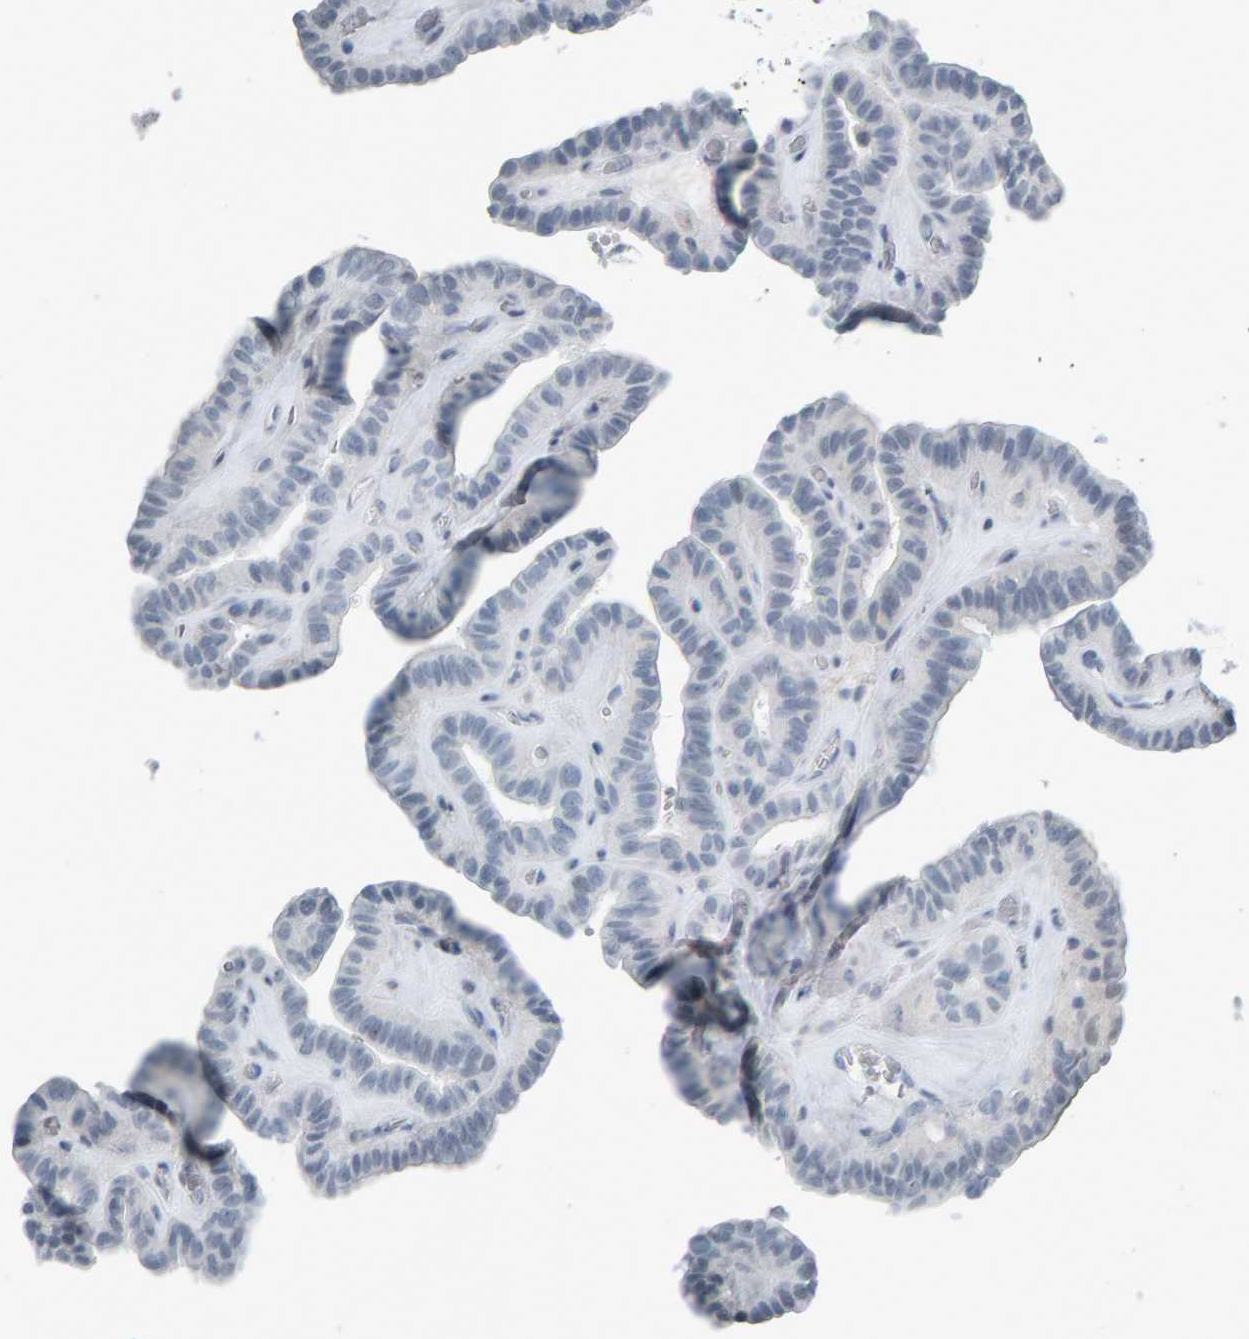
{"staining": {"intensity": "negative", "quantity": "none", "location": "none"}, "tissue": "thyroid cancer", "cell_type": "Tumor cells", "image_type": "cancer", "snomed": [{"axis": "morphology", "description": "Papillary adenocarcinoma, NOS"}, {"axis": "topography", "description": "Thyroid gland"}], "caption": "IHC histopathology image of thyroid cancer (papillary adenocarcinoma) stained for a protein (brown), which demonstrates no staining in tumor cells.", "gene": "PYY", "patient": {"sex": "male", "age": 77}}